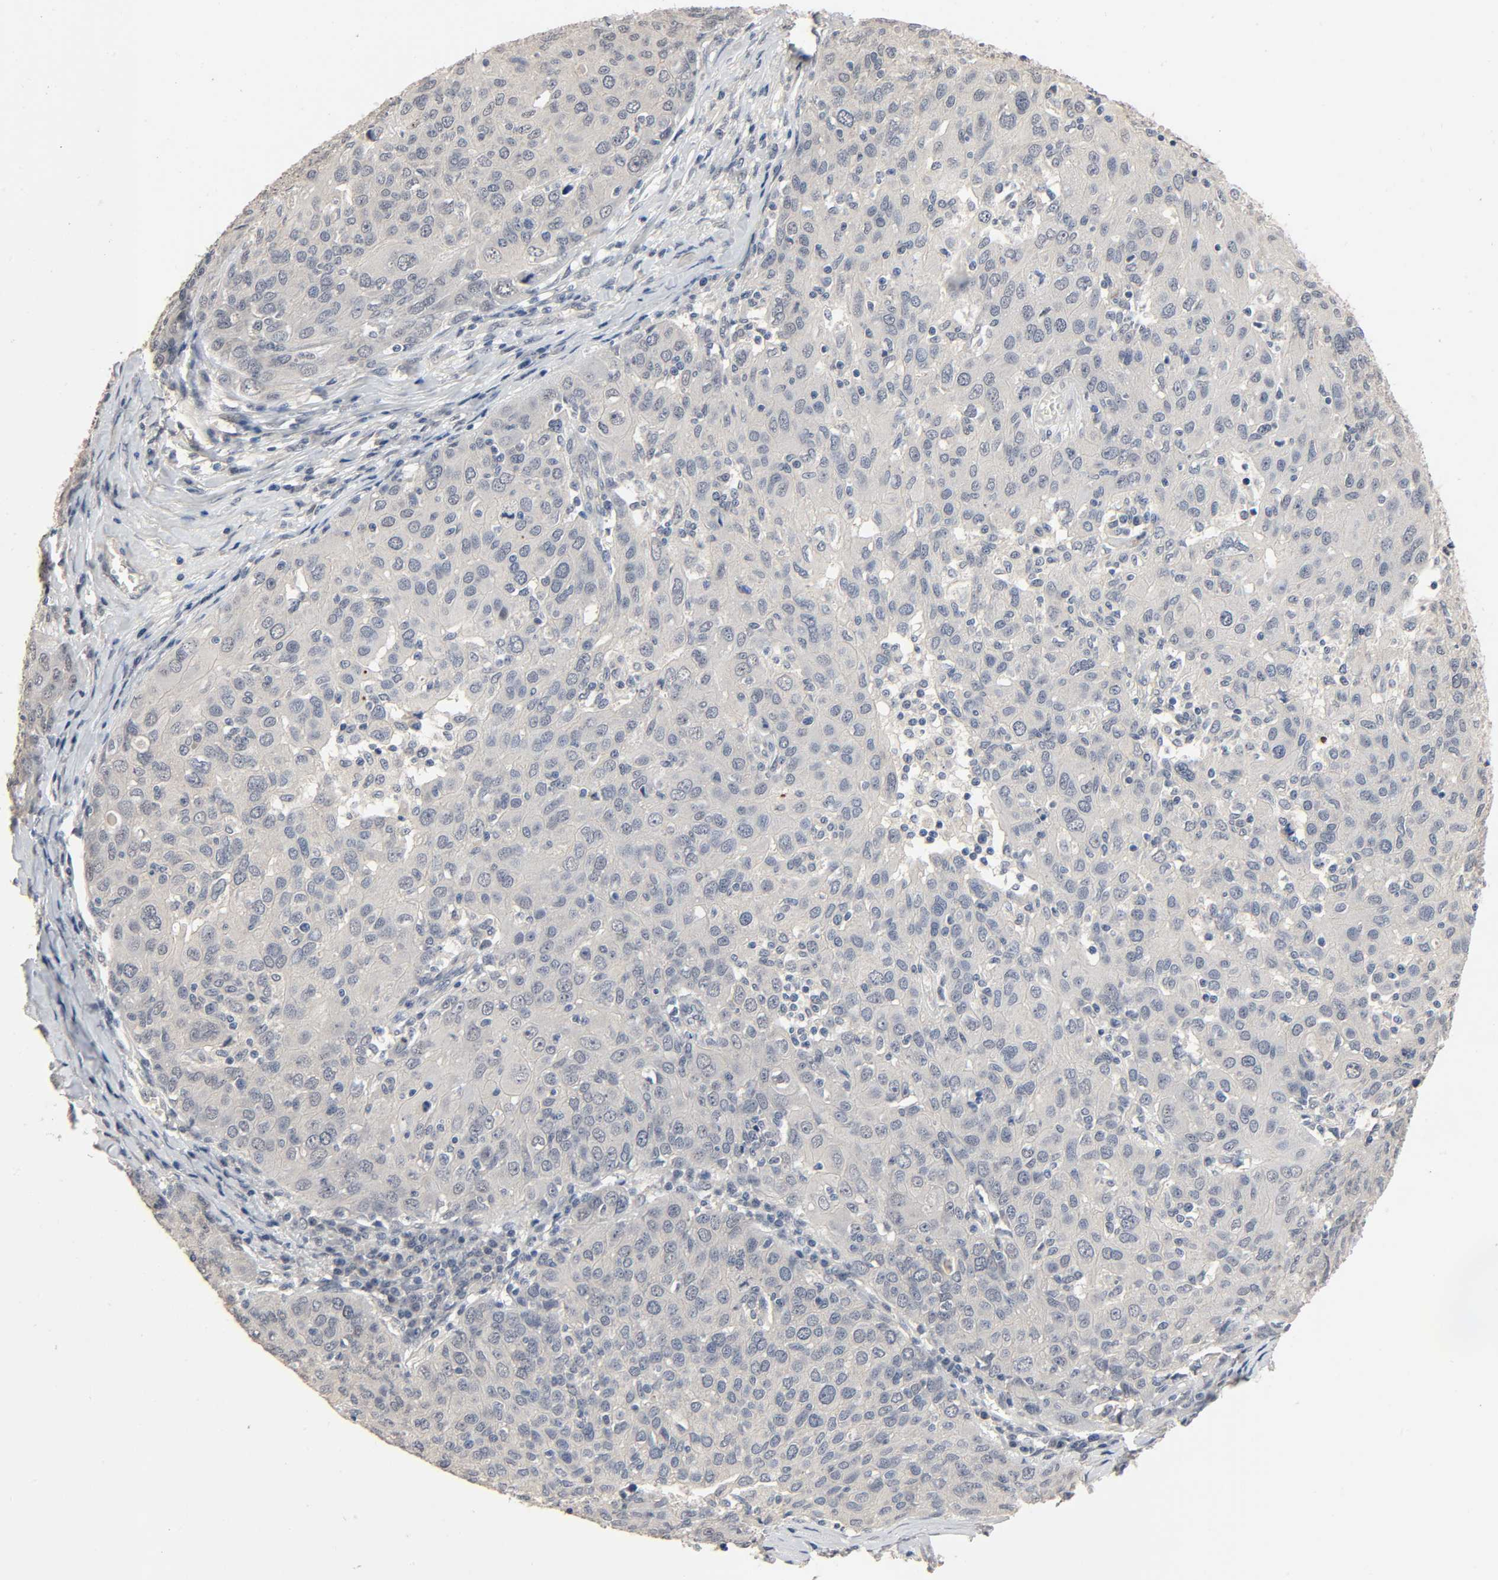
{"staining": {"intensity": "negative", "quantity": "none", "location": "none"}, "tissue": "ovarian cancer", "cell_type": "Tumor cells", "image_type": "cancer", "snomed": [{"axis": "morphology", "description": "Carcinoma, endometroid"}, {"axis": "topography", "description": "Ovary"}], "caption": "DAB (3,3'-diaminobenzidine) immunohistochemical staining of ovarian cancer shows no significant expression in tumor cells.", "gene": "MAGEA8", "patient": {"sex": "female", "age": 50}}